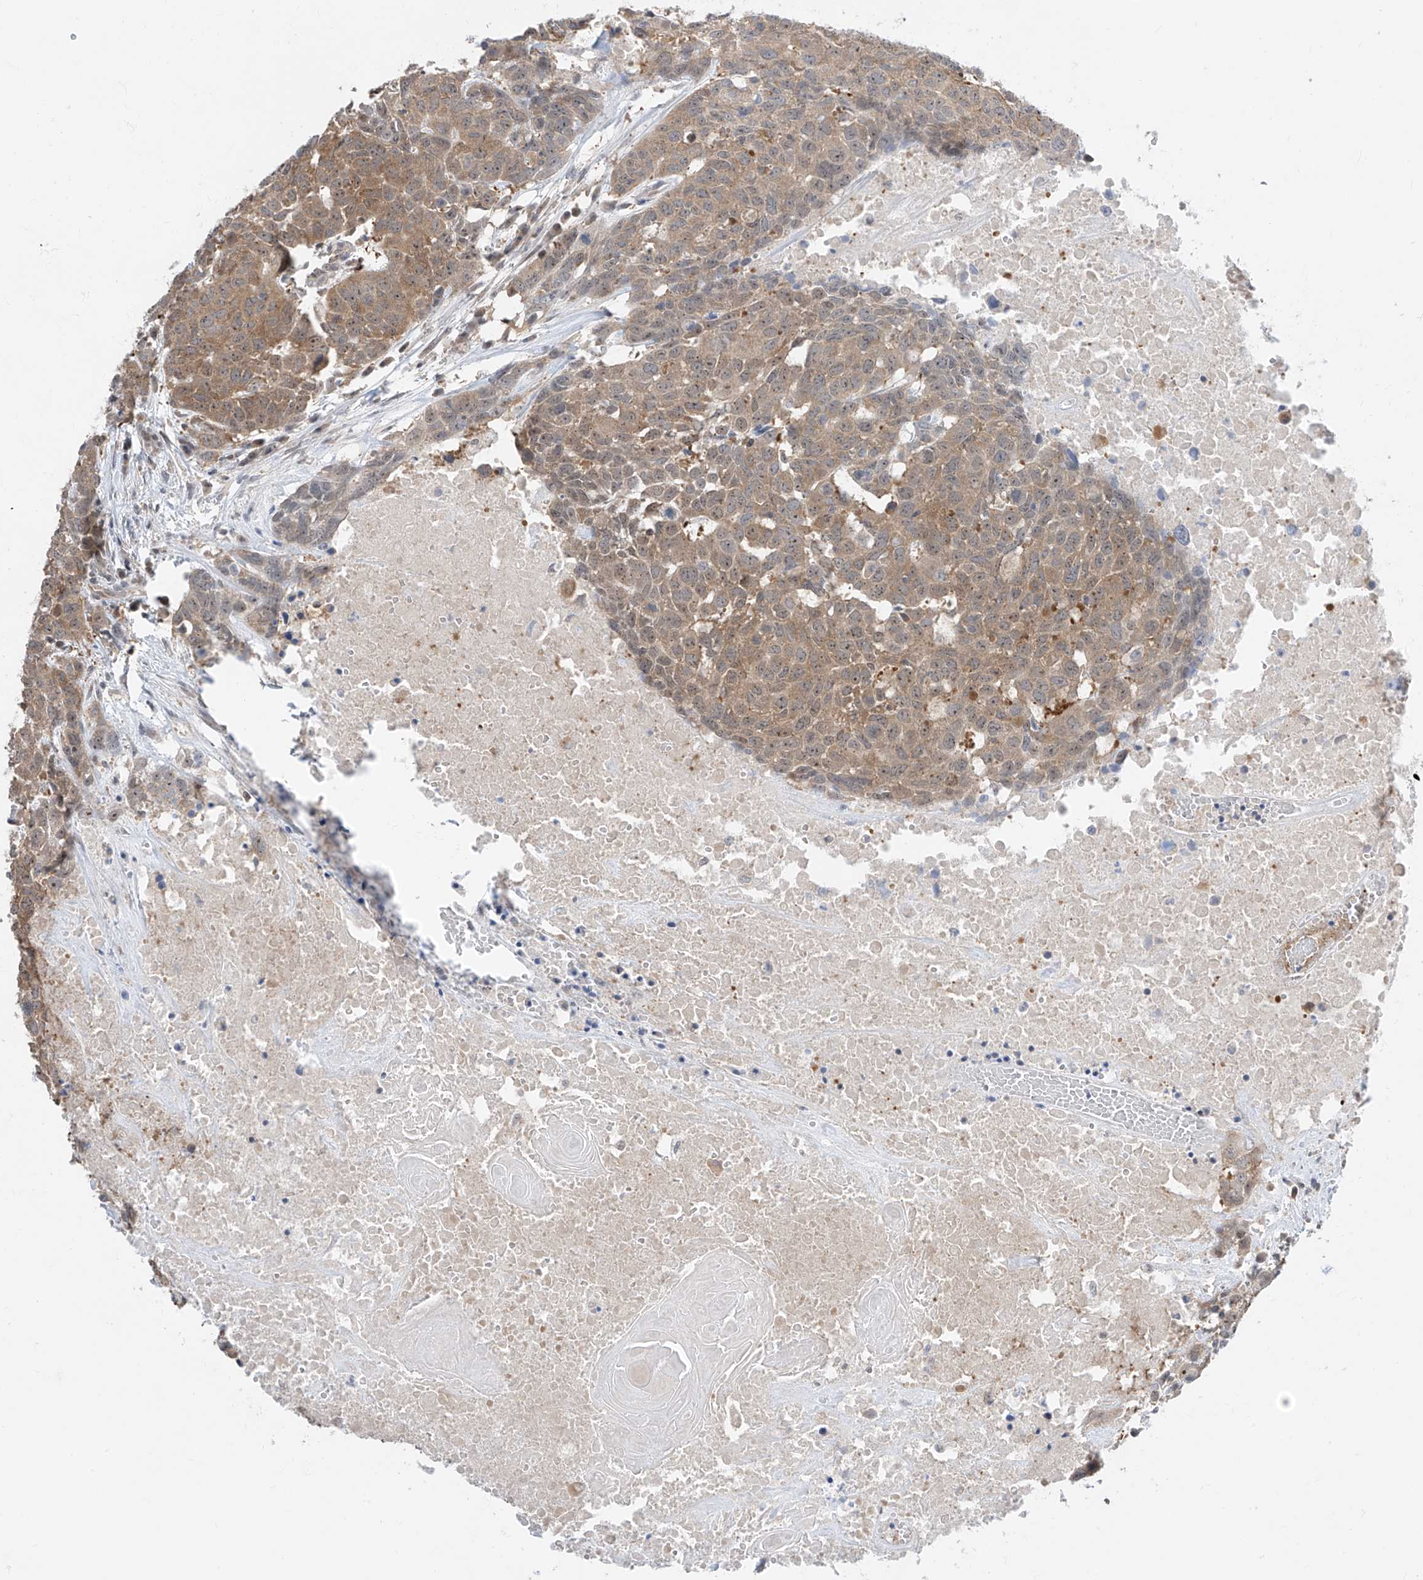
{"staining": {"intensity": "moderate", "quantity": ">75%", "location": "cytoplasmic/membranous"}, "tissue": "head and neck cancer", "cell_type": "Tumor cells", "image_type": "cancer", "snomed": [{"axis": "morphology", "description": "Squamous cell carcinoma, NOS"}, {"axis": "topography", "description": "Head-Neck"}], "caption": "An image of head and neck squamous cell carcinoma stained for a protein displays moderate cytoplasmic/membranous brown staining in tumor cells.", "gene": "TTC38", "patient": {"sex": "male", "age": 66}}